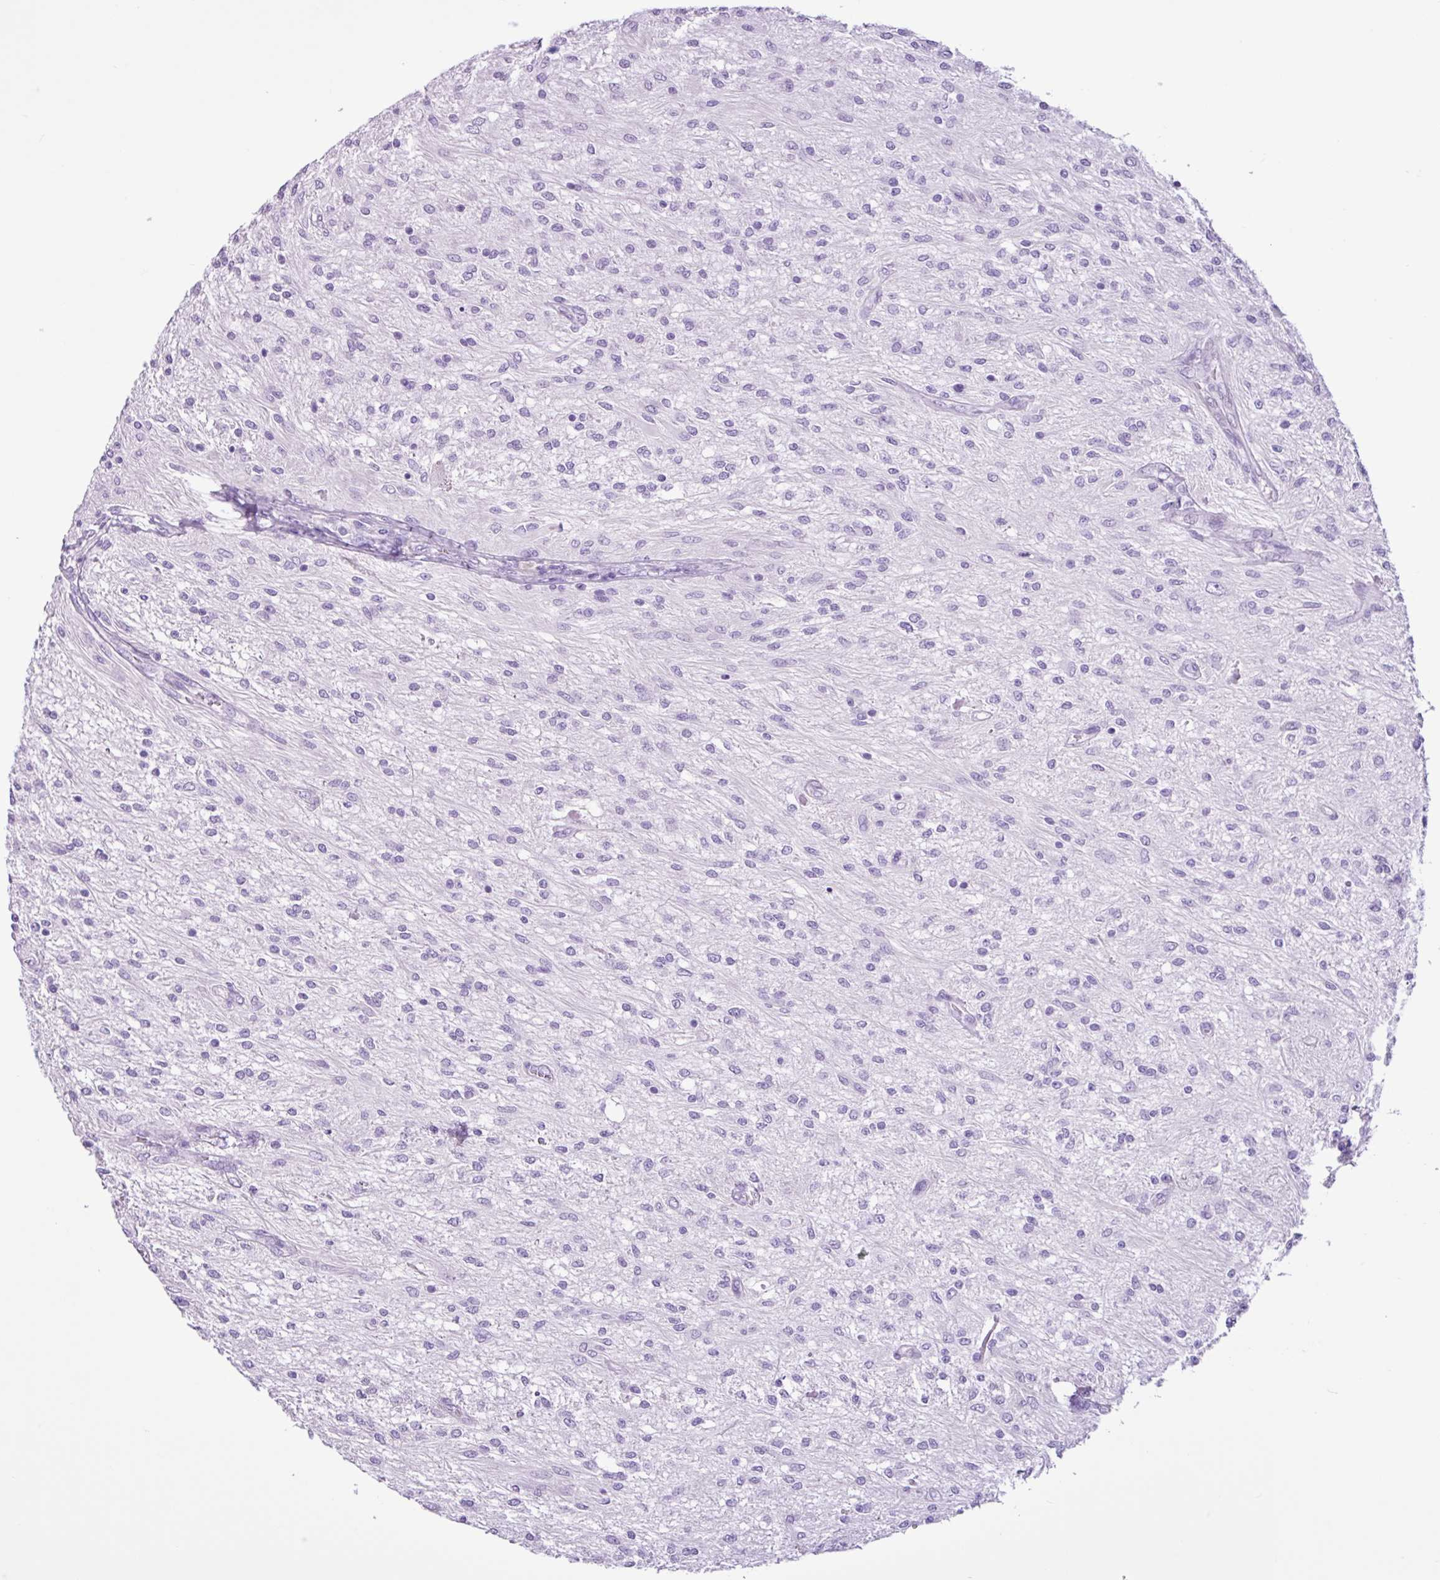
{"staining": {"intensity": "negative", "quantity": "none", "location": "none"}, "tissue": "glioma", "cell_type": "Tumor cells", "image_type": "cancer", "snomed": [{"axis": "morphology", "description": "Glioma, malignant, Low grade"}, {"axis": "topography", "description": "Cerebellum"}], "caption": "There is no significant expression in tumor cells of glioma.", "gene": "PGR", "patient": {"sex": "female", "age": 14}}